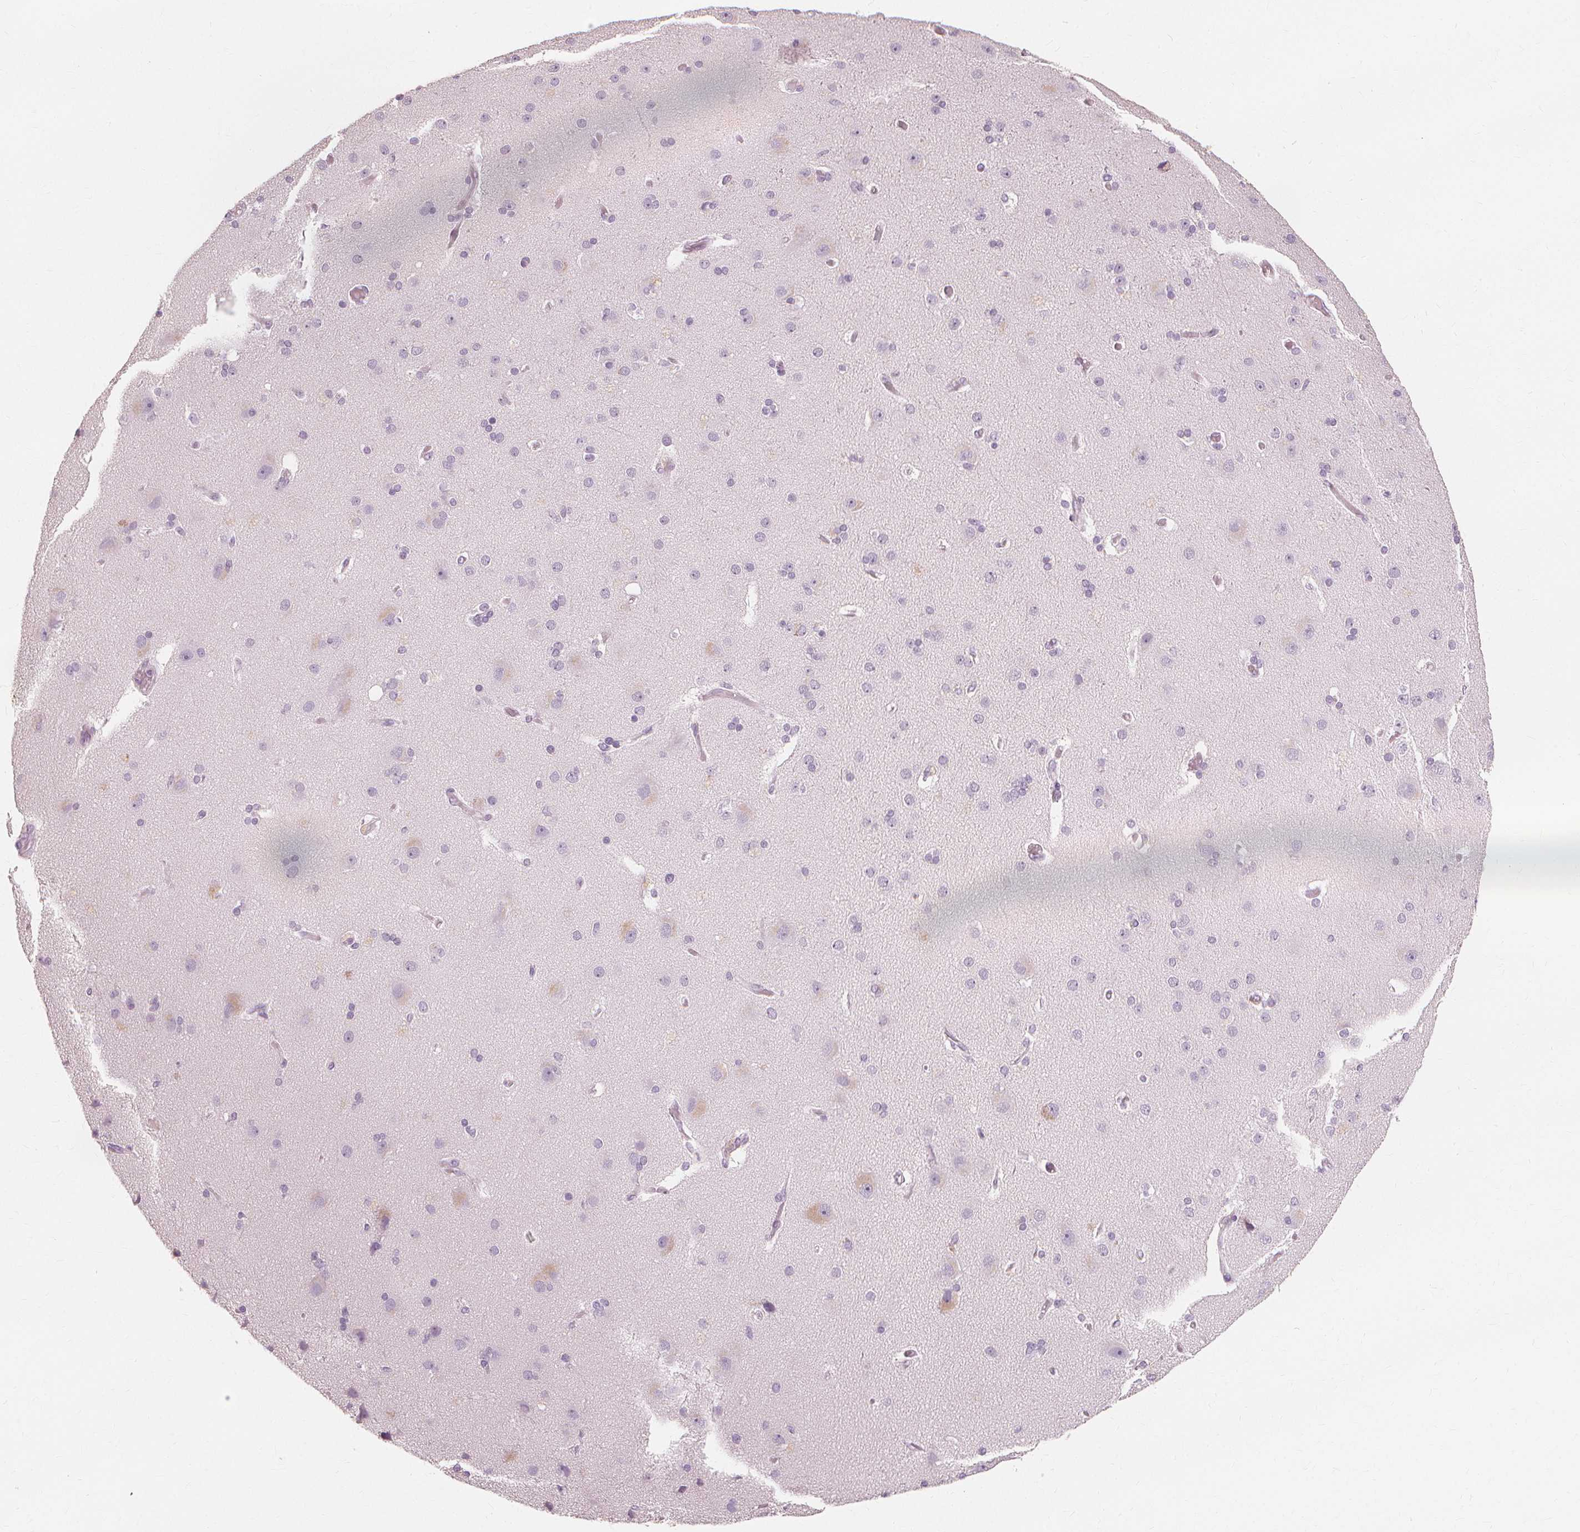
{"staining": {"intensity": "negative", "quantity": "none", "location": "none"}, "tissue": "cerebral cortex", "cell_type": "Endothelial cells", "image_type": "normal", "snomed": [{"axis": "morphology", "description": "Normal tissue, NOS"}, {"axis": "morphology", "description": "Glioma, malignant, High grade"}, {"axis": "topography", "description": "Cerebral cortex"}], "caption": "Immunohistochemical staining of unremarkable cerebral cortex reveals no significant expression in endothelial cells.", "gene": "MUC12", "patient": {"sex": "male", "age": 71}}